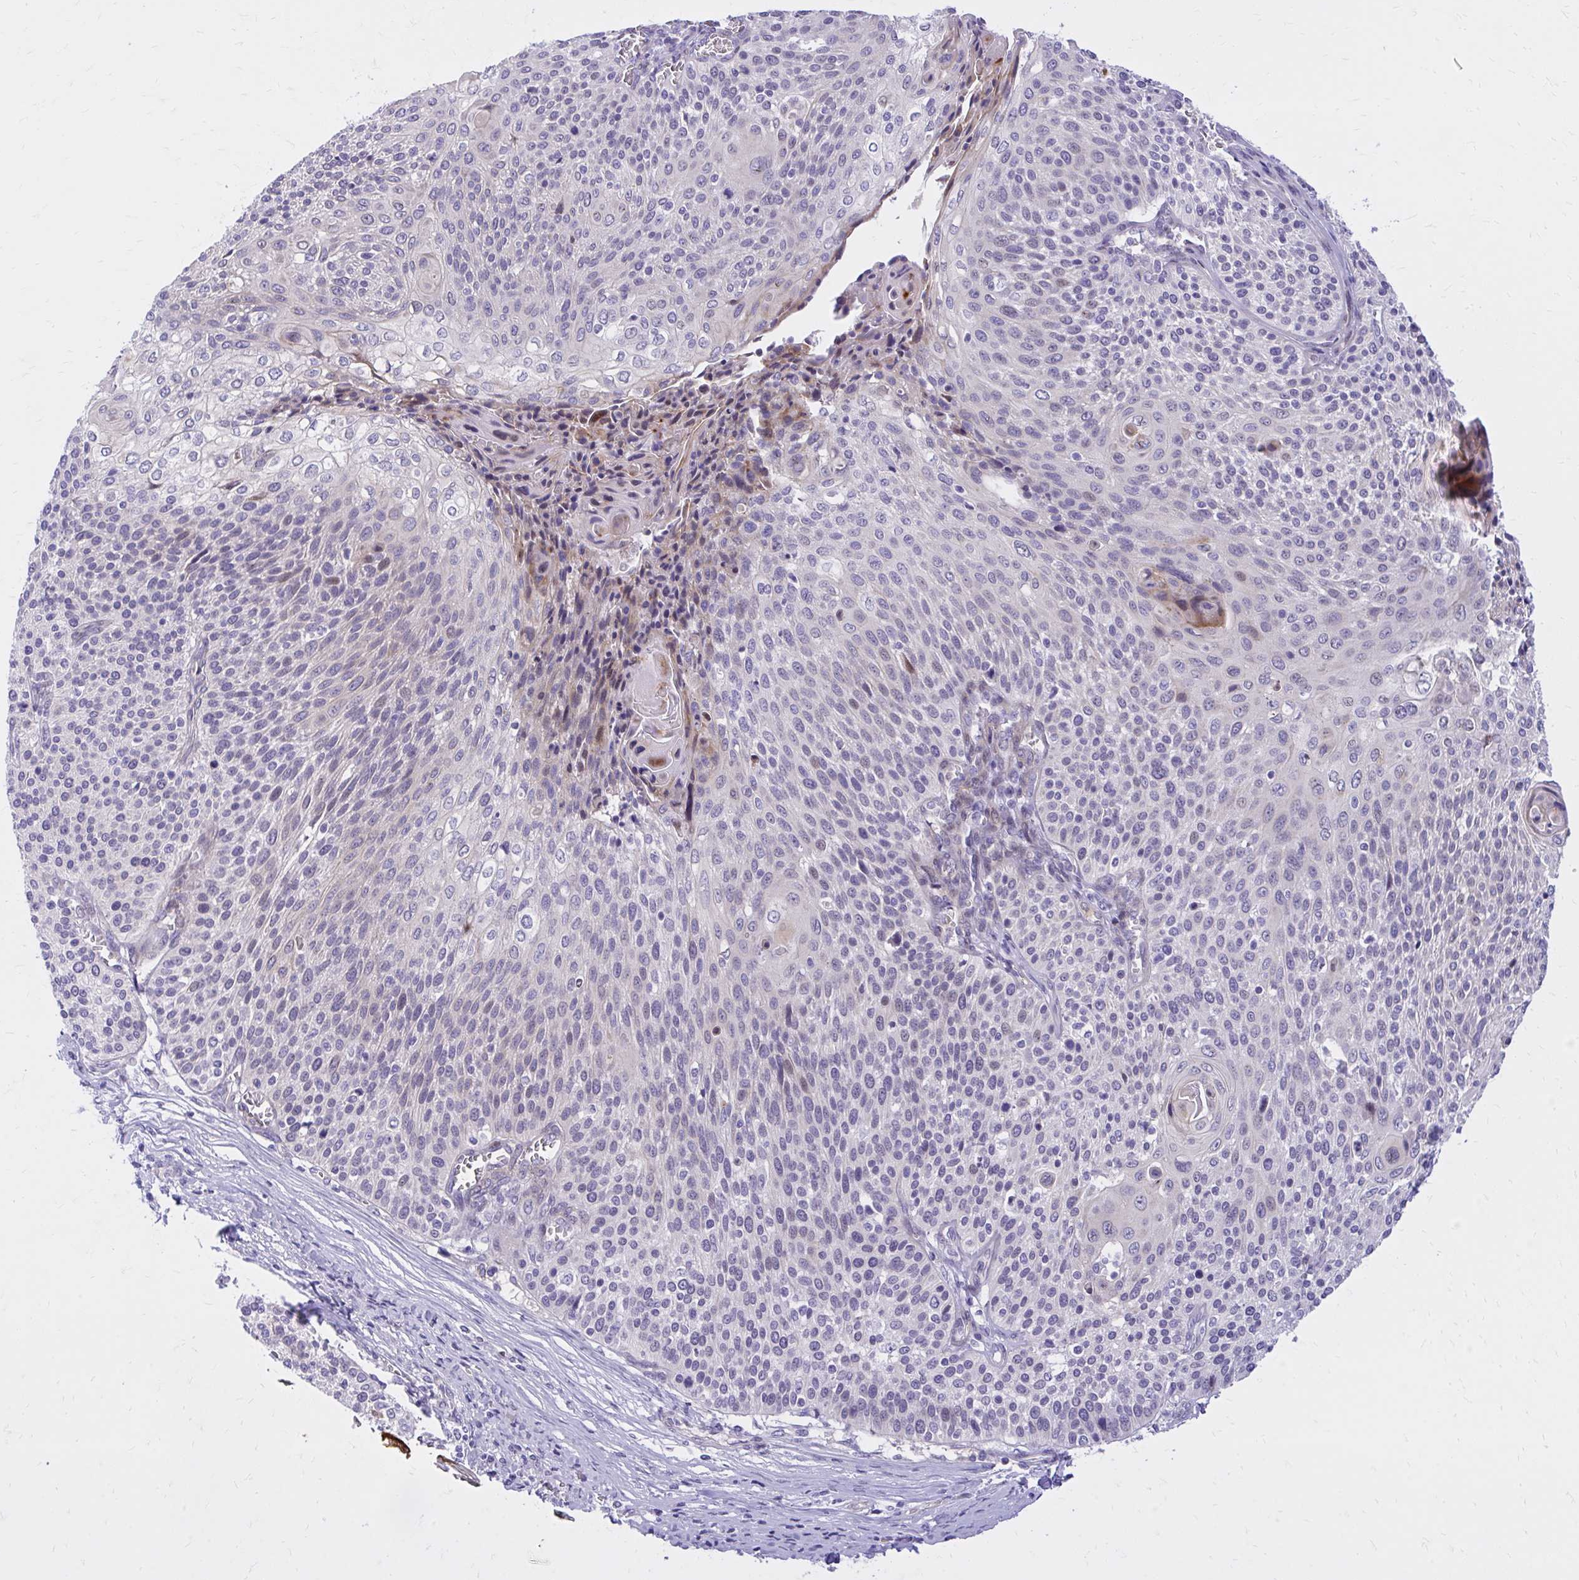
{"staining": {"intensity": "negative", "quantity": "none", "location": "none"}, "tissue": "cervical cancer", "cell_type": "Tumor cells", "image_type": "cancer", "snomed": [{"axis": "morphology", "description": "Squamous cell carcinoma, NOS"}, {"axis": "topography", "description": "Cervix"}], "caption": "The immunohistochemistry photomicrograph has no significant expression in tumor cells of cervical squamous cell carcinoma tissue.", "gene": "ADAMTSL1", "patient": {"sex": "female", "age": 31}}